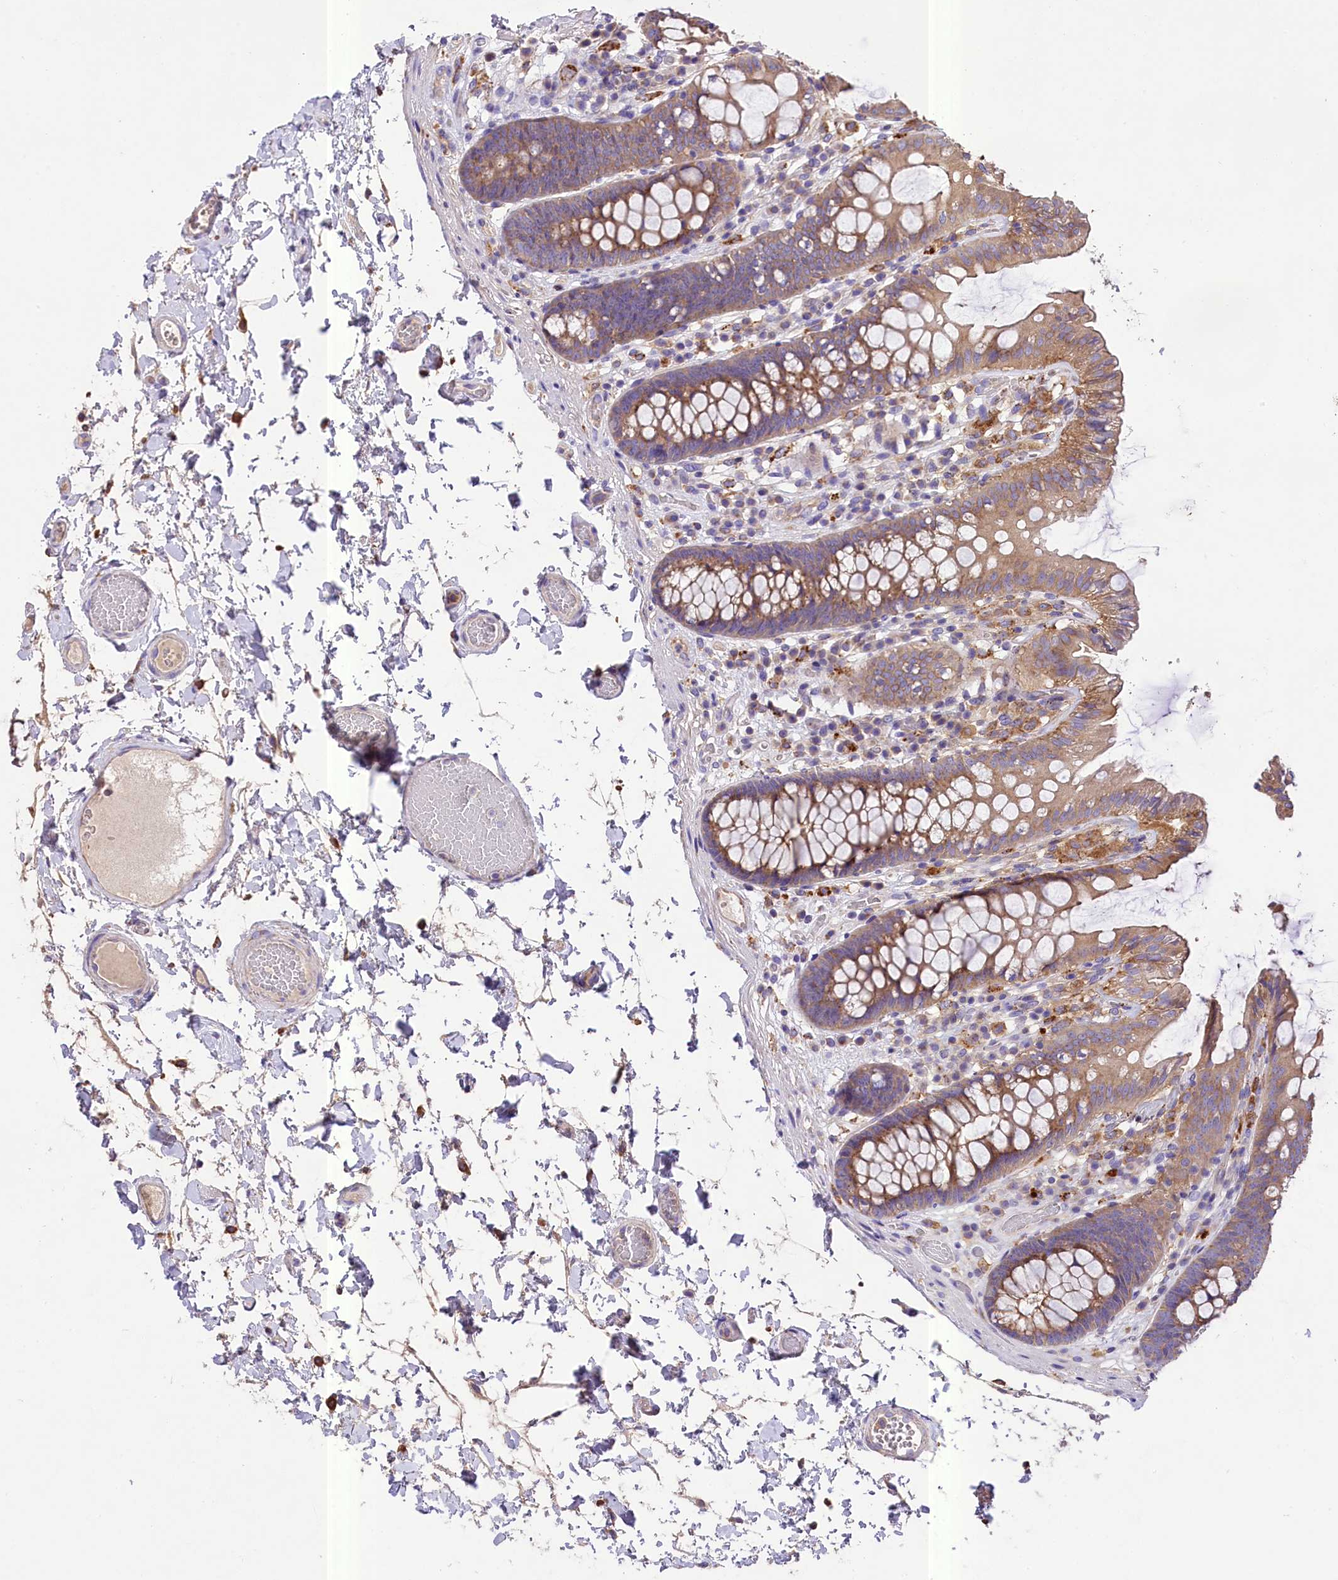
{"staining": {"intensity": "negative", "quantity": "none", "location": "none"}, "tissue": "colon", "cell_type": "Endothelial cells", "image_type": "normal", "snomed": [{"axis": "morphology", "description": "Normal tissue, NOS"}, {"axis": "topography", "description": "Colon"}], "caption": "This is a micrograph of immunohistochemistry (IHC) staining of benign colon, which shows no expression in endothelial cells.", "gene": "PEMT", "patient": {"sex": "male", "age": 84}}